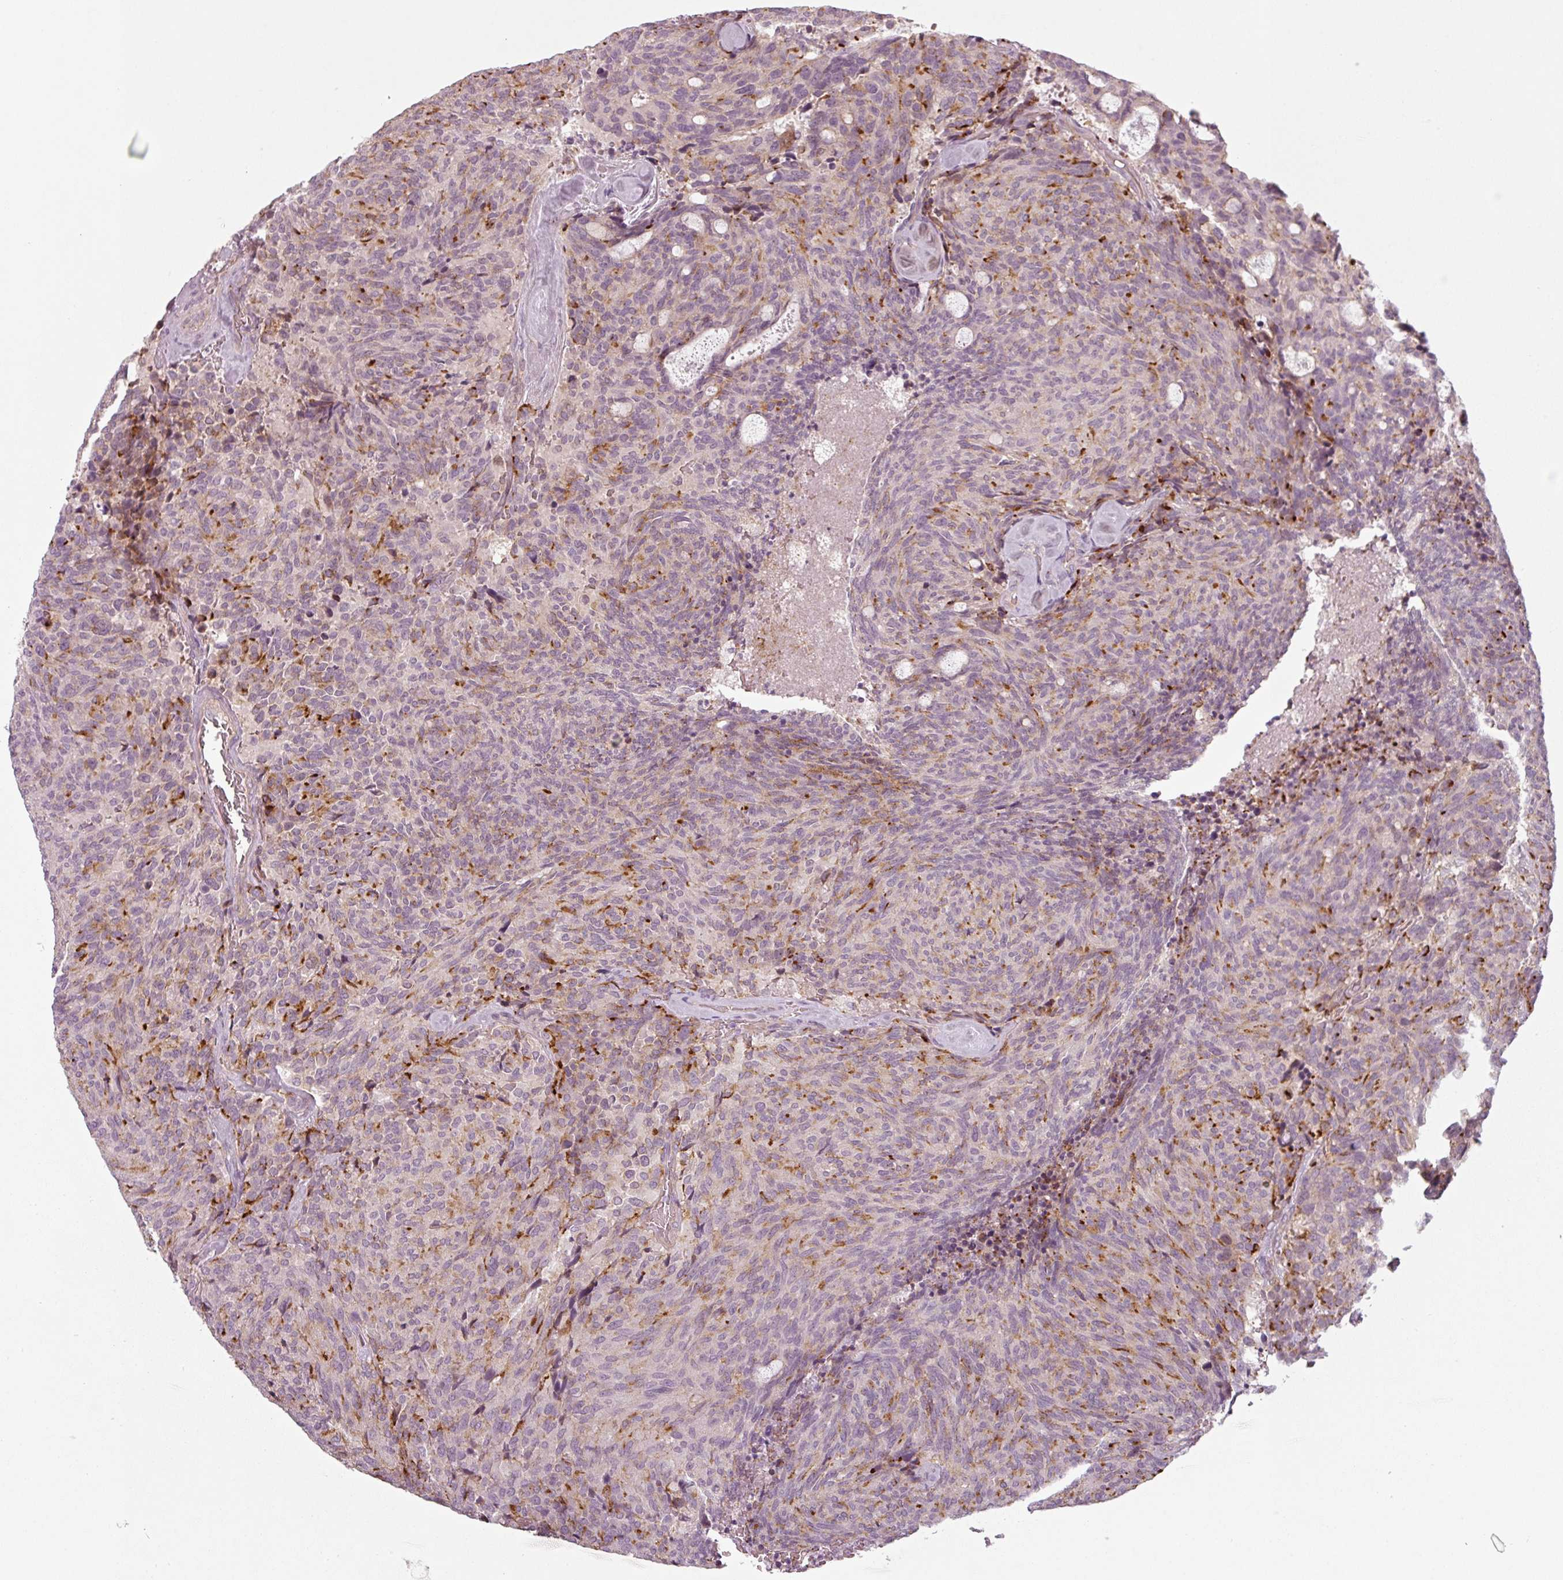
{"staining": {"intensity": "moderate", "quantity": "<25%", "location": "cytoplasmic/membranous"}, "tissue": "carcinoid", "cell_type": "Tumor cells", "image_type": "cancer", "snomed": [{"axis": "morphology", "description": "Carcinoid, malignant, NOS"}, {"axis": "topography", "description": "Pancreas"}], "caption": "IHC of carcinoid (malignant) exhibits low levels of moderate cytoplasmic/membranous expression in approximately <25% of tumor cells. Immunohistochemistry (ihc) stains the protein of interest in brown and the nuclei are stained blue.", "gene": "SLC16A9", "patient": {"sex": "female", "age": 54}}